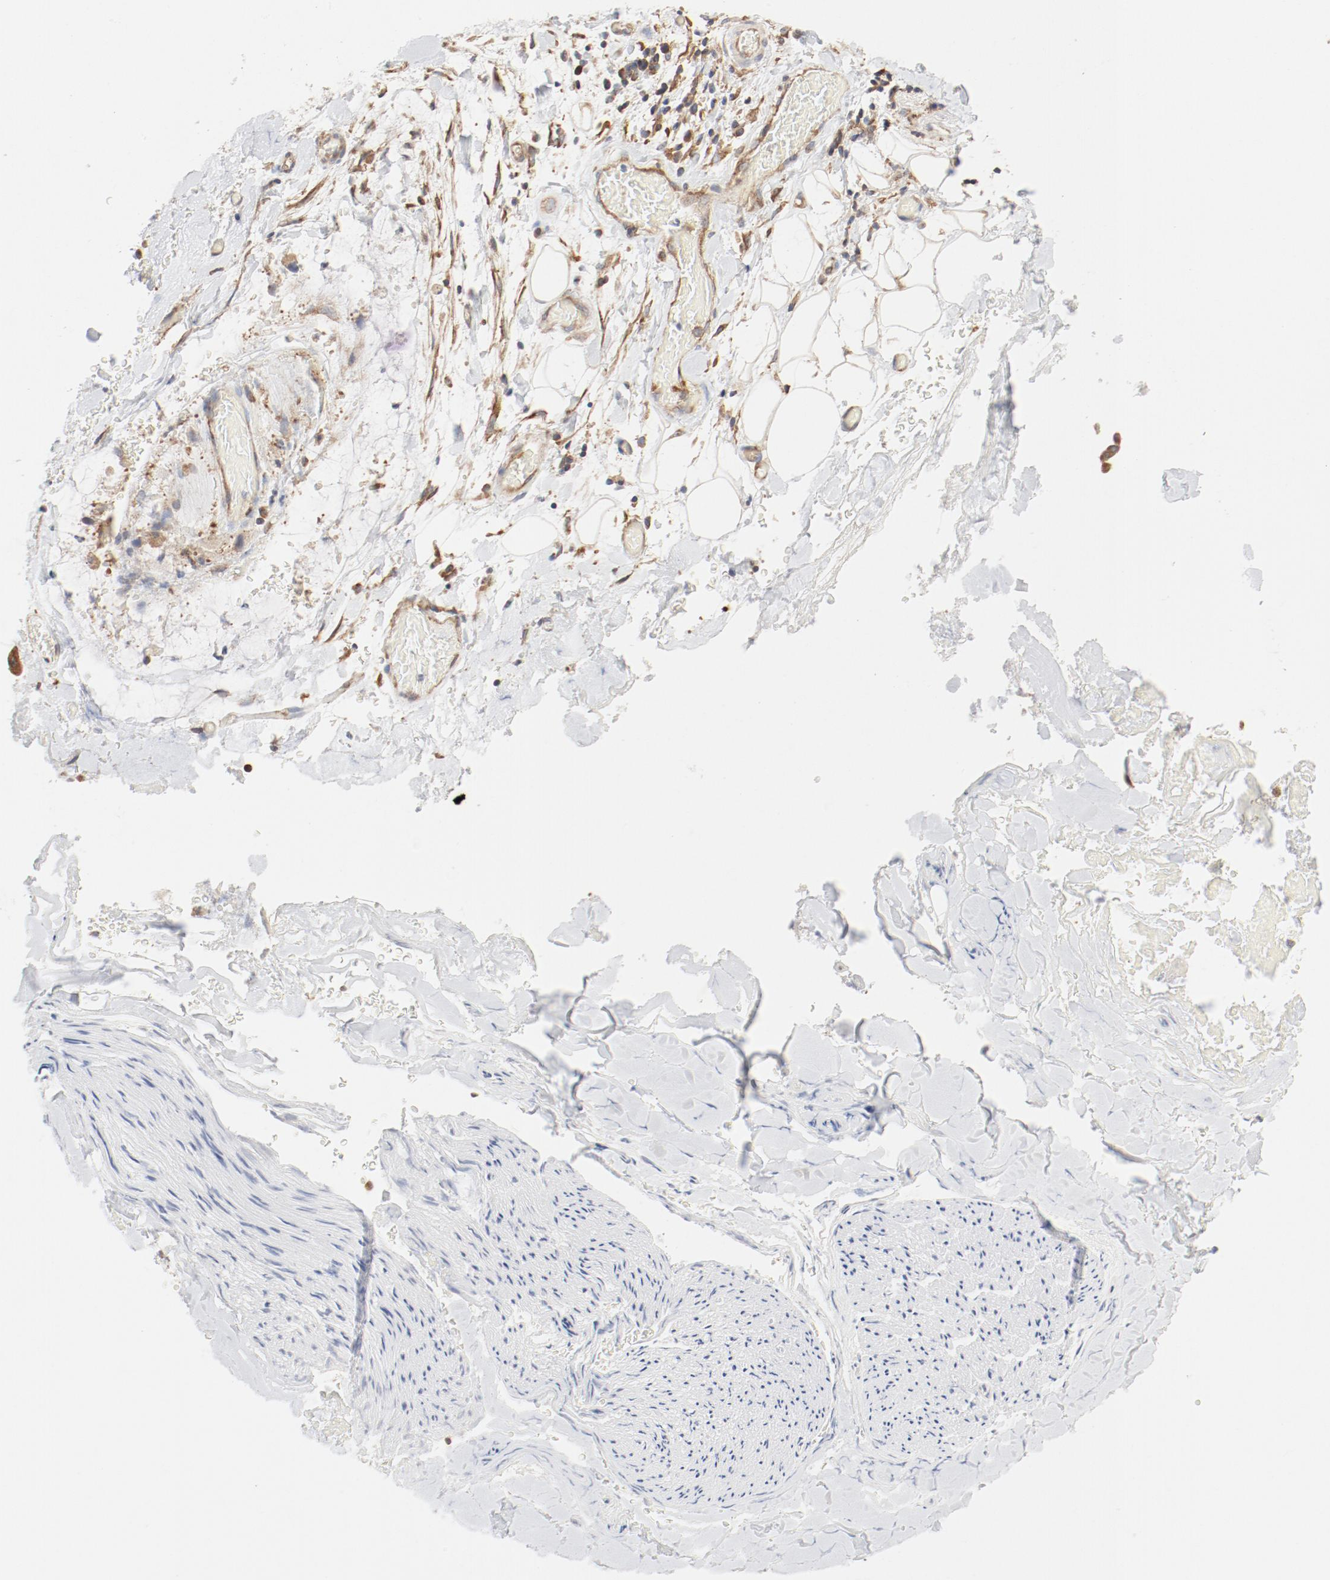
{"staining": {"intensity": "moderate", "quantity": ">75%", "location": "cytoplasmic/membranous"}, "tissue": "adipose tissue", "cell_type": "Adipocytes", "image_type": "normal", "snomed": [{"axis": "morphology", "description": "Normal tissue, NOS"}, {"axis": "morphology", "description": "Cholangiocarcinoma"}, {"axis": "topography", "description": "Liver"}, {"axis": "topography", "description": "Peripheral nerve tissue"}], "caption": "Immunohistochemistry (IHC) photomicrograph of normal adipose tissue: adipose tissue stained using IHC reveals medium levels of moderate protein expression localized specifically in the cytoplasmic/membranous of adipocytes, appearing as a cytoplasmic/membranous brown color.", "gene": "RPS6", "patient": {"sex": "male", "age": 50}}